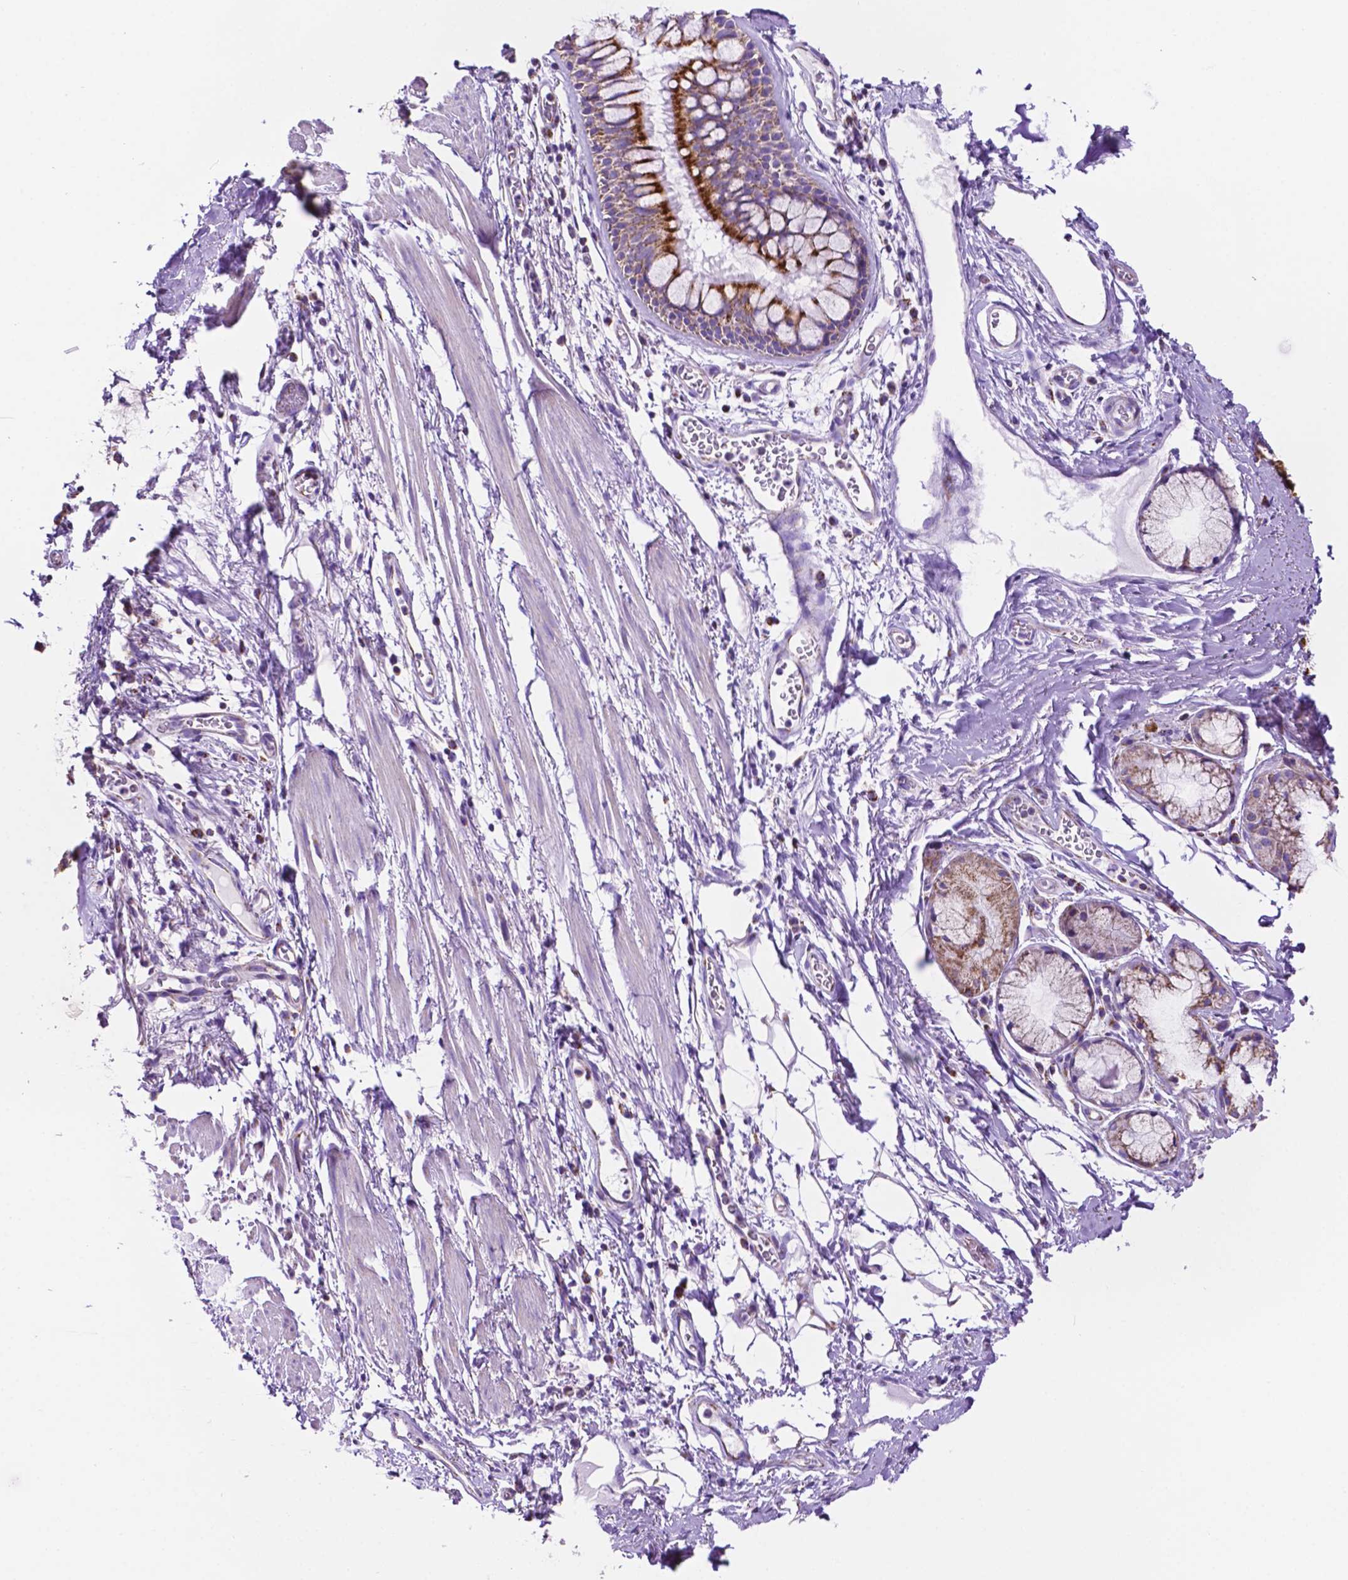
{"staining": {"intensity": "negative", "quantity": "none", "location": "none"}, "tissue": "adipose tissue", "cell_type": "Adipocytes", "image_type": "normal", "snomed": [{"axis": "morphology", "description": "Normal tissue, NOS"}, {"axis": "topography", "description": "Bronchus"}, {"axis": "topography", "description": "Lung"}], "caption": "A histopathology image of adipose tissue stained for a protein demonstrates no brown staining in adipocytes. (Stains: DAB IHC with hematoxylin counter stain, Microscopy: brightfield microscopy at high magnification).", "gene": "GDPD5", "patient": {"sex": "female", "age": 57}}